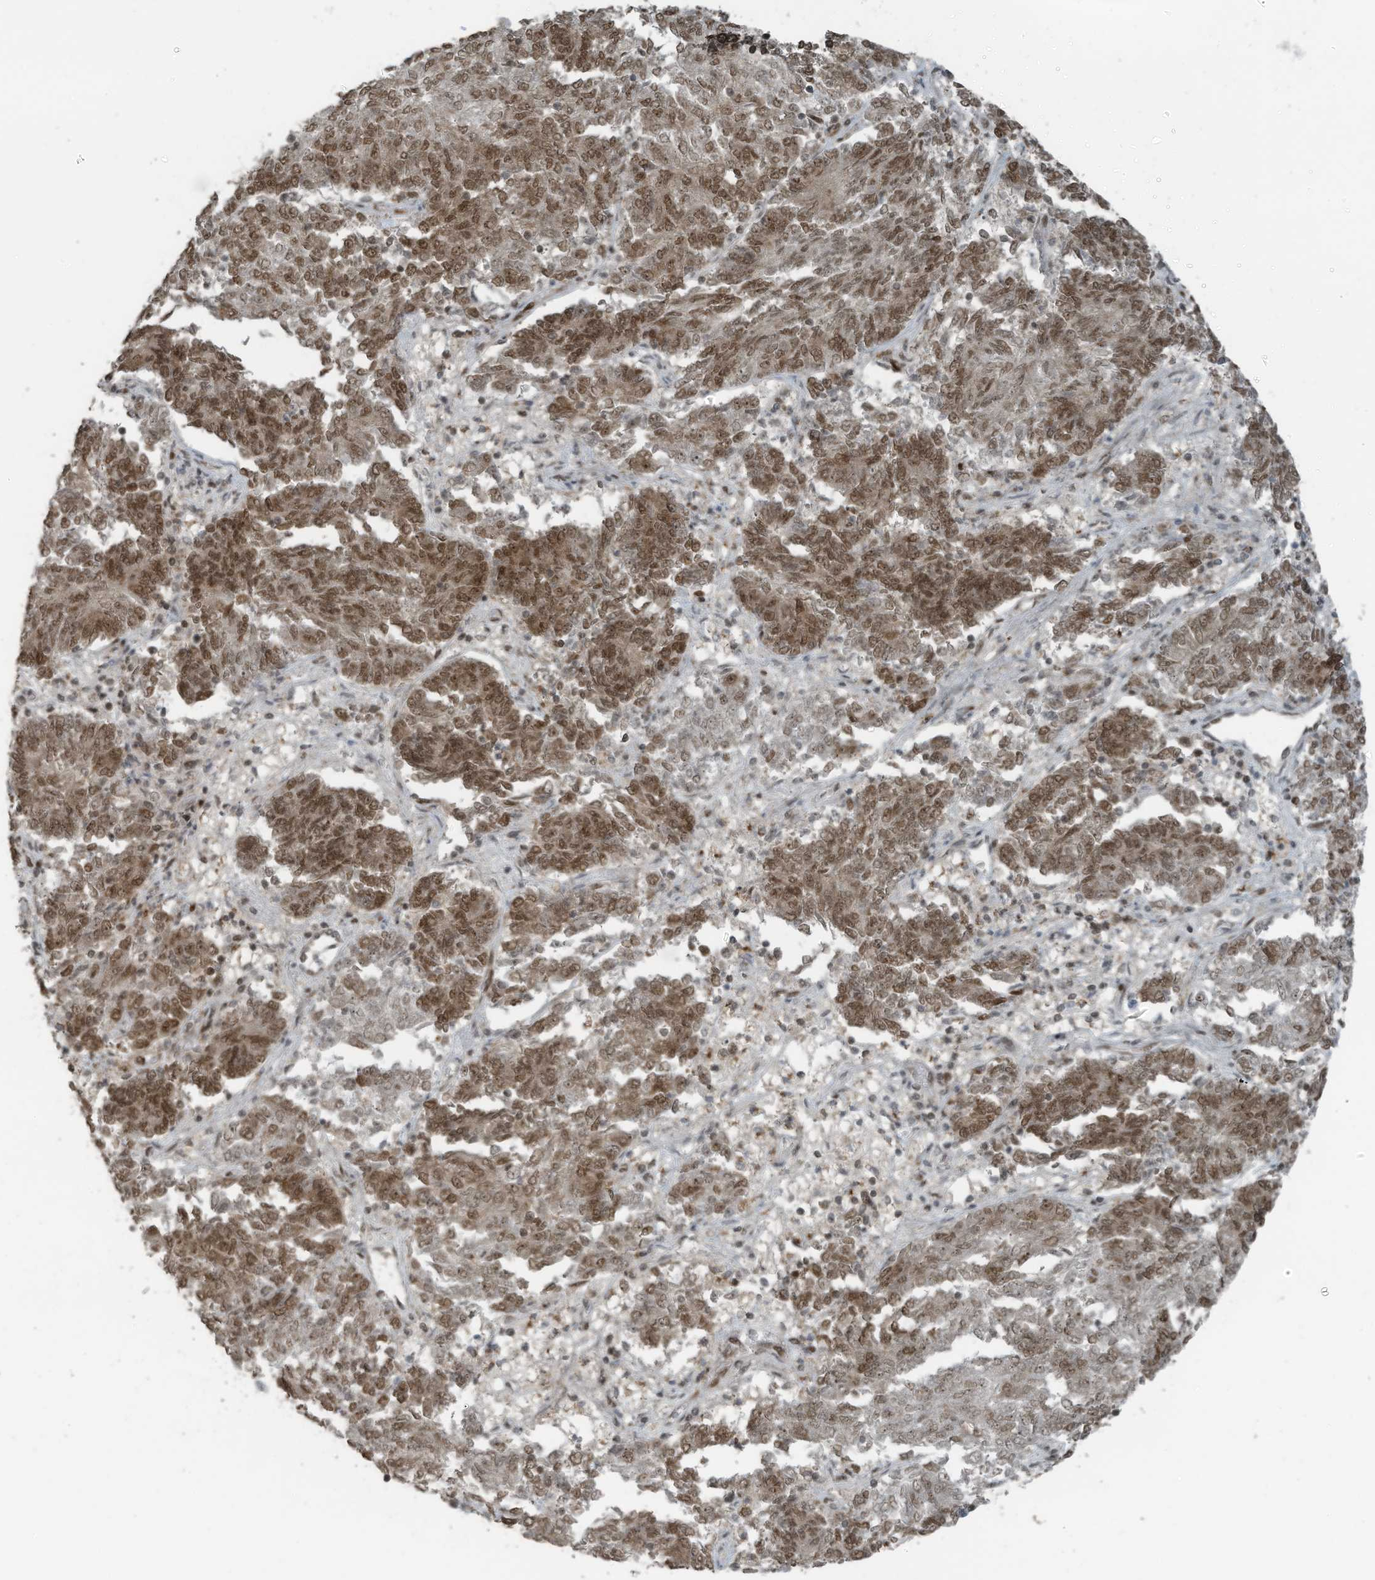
{"staining": {"intensity": "moderate", "quantity": ">75%", "location": "cytoplasmic/membranous,nuclear"}, "tissue": "endometrial cancer", "cell_type": "Tumor cells", "image_type": "cancer", "snomed": [{"axis": "morphology", "description": "Adenocarcinoma, NOS"}, {"axis": "topography", "description": "Endometrium"}], "caption": "DAB immunohistochemical staining of endometrial cancer (adenocarcinoma) reveals moderate cytoplasmic/membranous and nuclear protein positivity in about >75% of tumor cells.", "gene": "PCNP", "patient": {"sex": "female", "age": 80}}